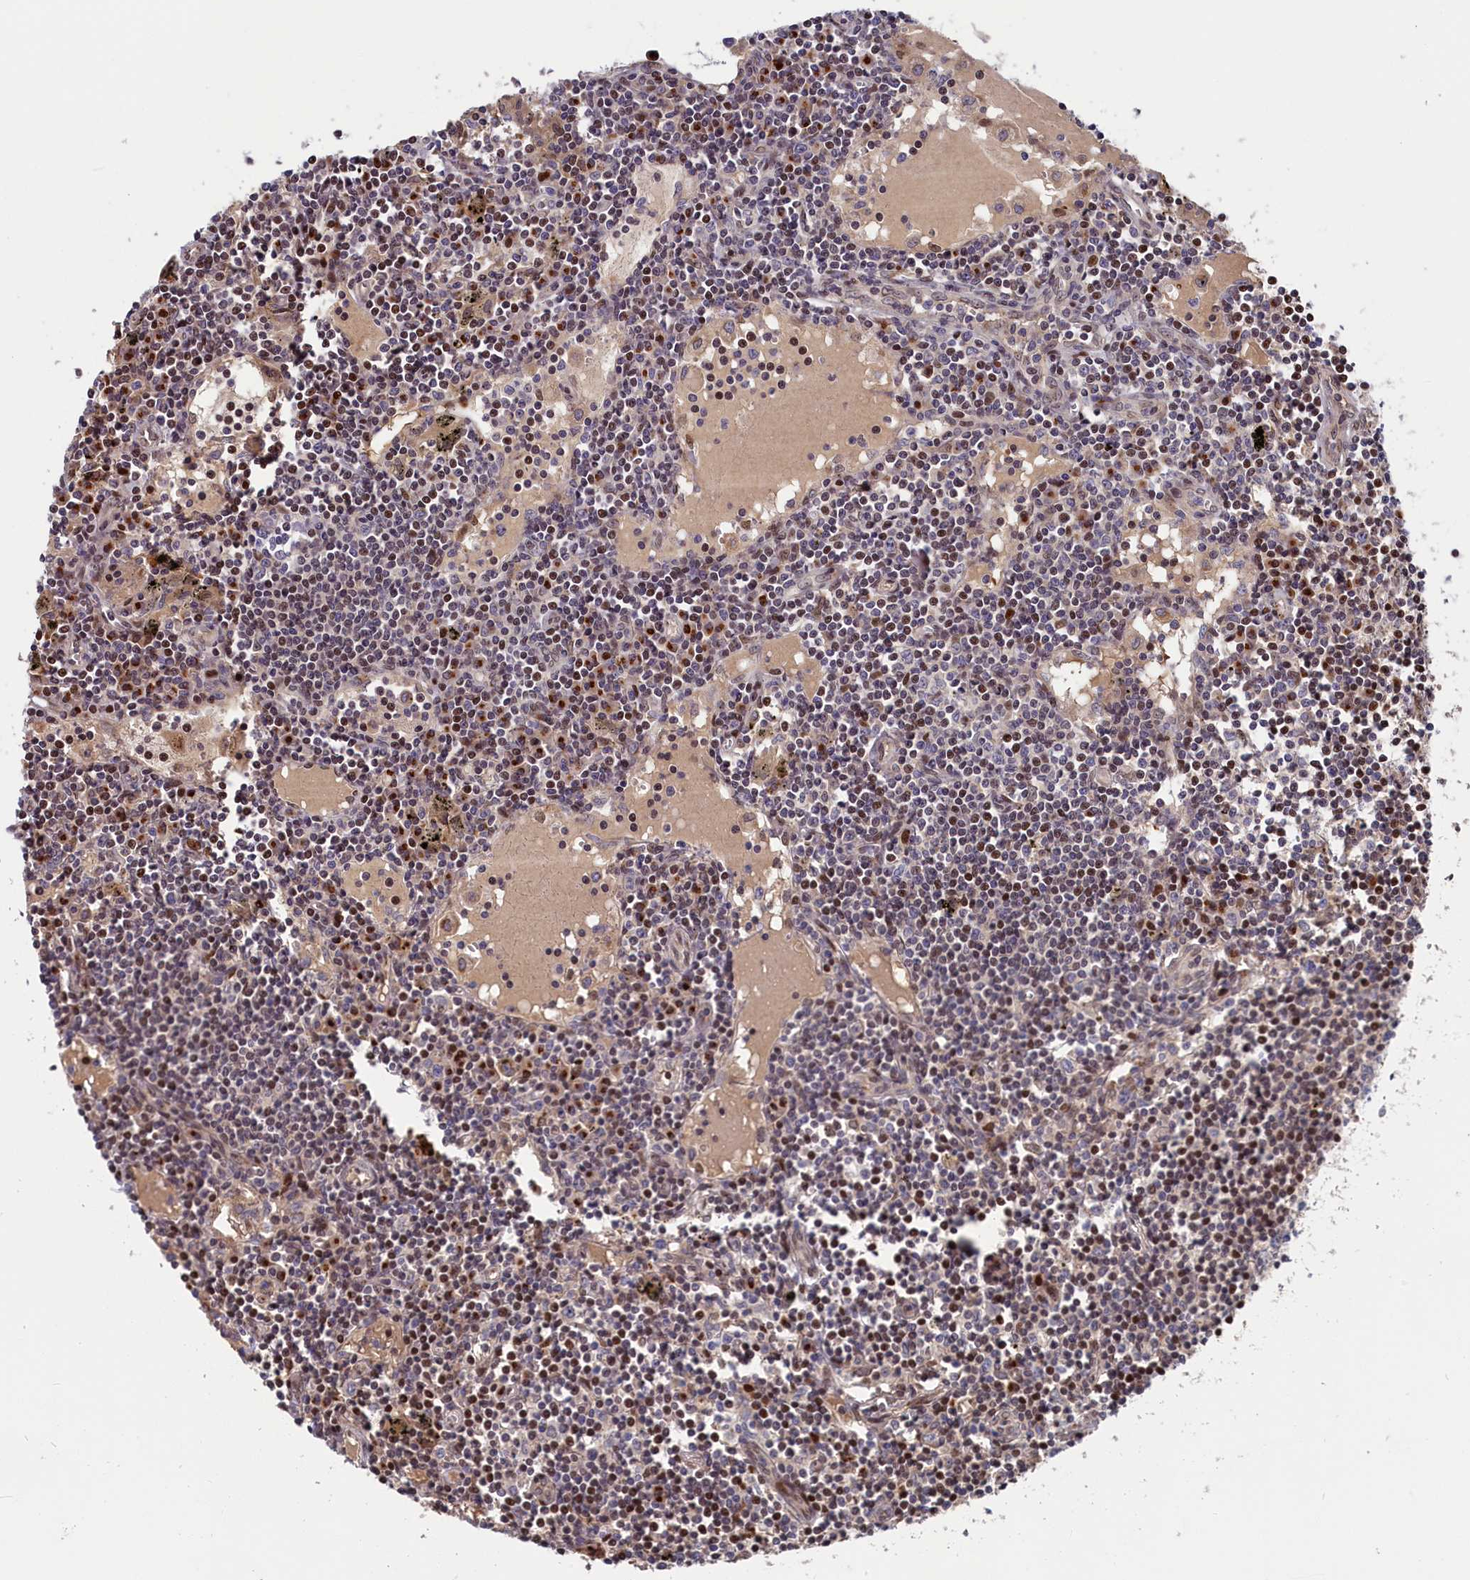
{"staining": {"intensity": "weak", "quantity": "<25%", "location": "nuclear"}, "tissue": "lymph node", "cell_type": "Germinal center cells", "image_type": "normal", "snomed": [{"axis": "morphology", "description": "Normal tissue, NOS"}, {"axis": "topography", "description": "Lymph node"}], "caption": "An immunohistochemistry histopathology image of normal lymph node is shown. There is no staining in germinal center cells of lymph node.", "gene": "CHST12", "patient": {"sex": "male", "age": 74}}